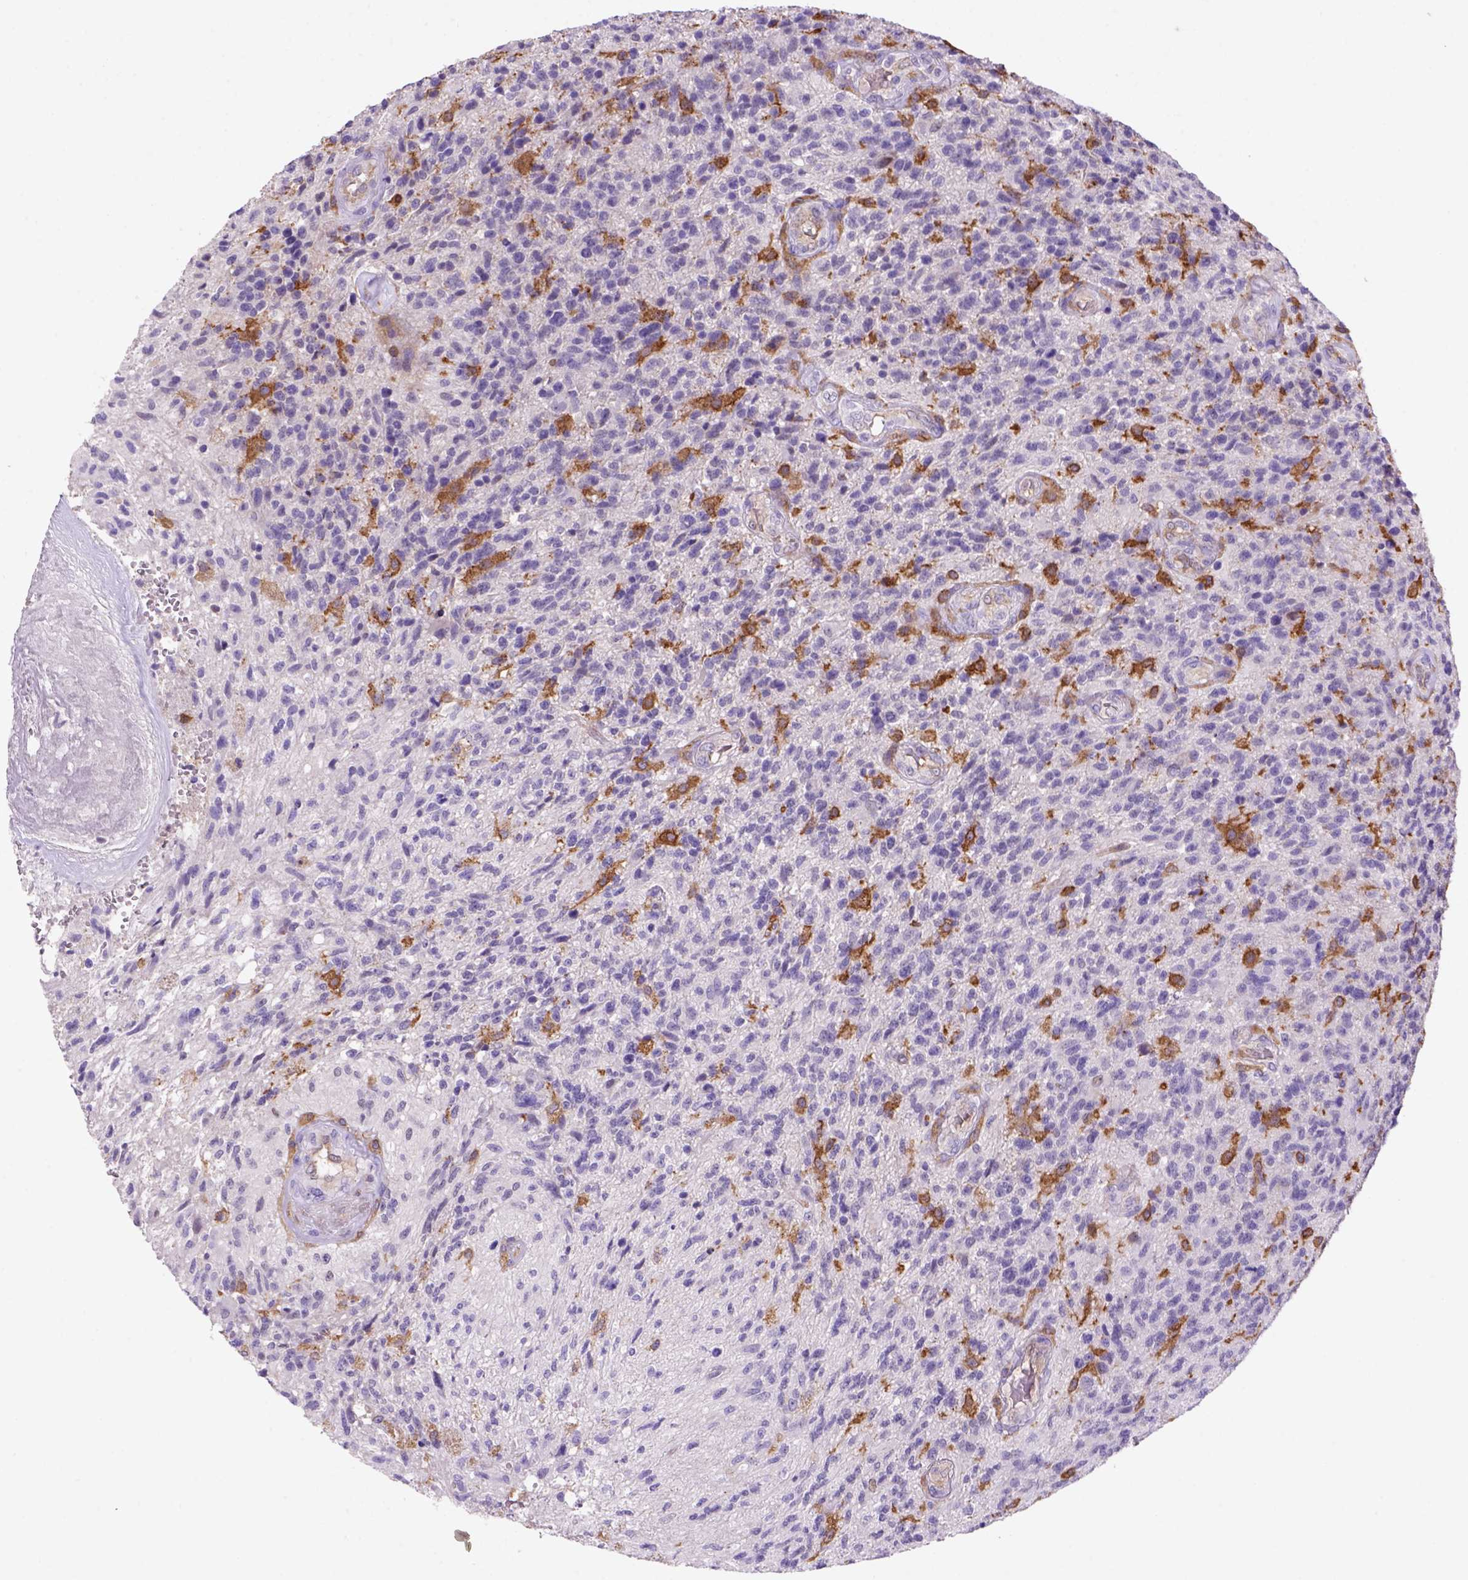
{"staining": {"intensity": "negative", "quantity": "none", "location": "none"}, "tissue": "glioma", "cell_type": "Tumor cells", "image_type": "cancer", "snomed": [{"axis": "morphology", "description": "Glioma, malignant, High grade"}, {"axis": "topography", "description": "Brain"}], "caption": "Glioma stained for a protein using immunohistochemistry (IHC) demonstrates no expression tumor cells.", "gene": "INPP5D", "patient": {"sex": "male", "age": 56}}